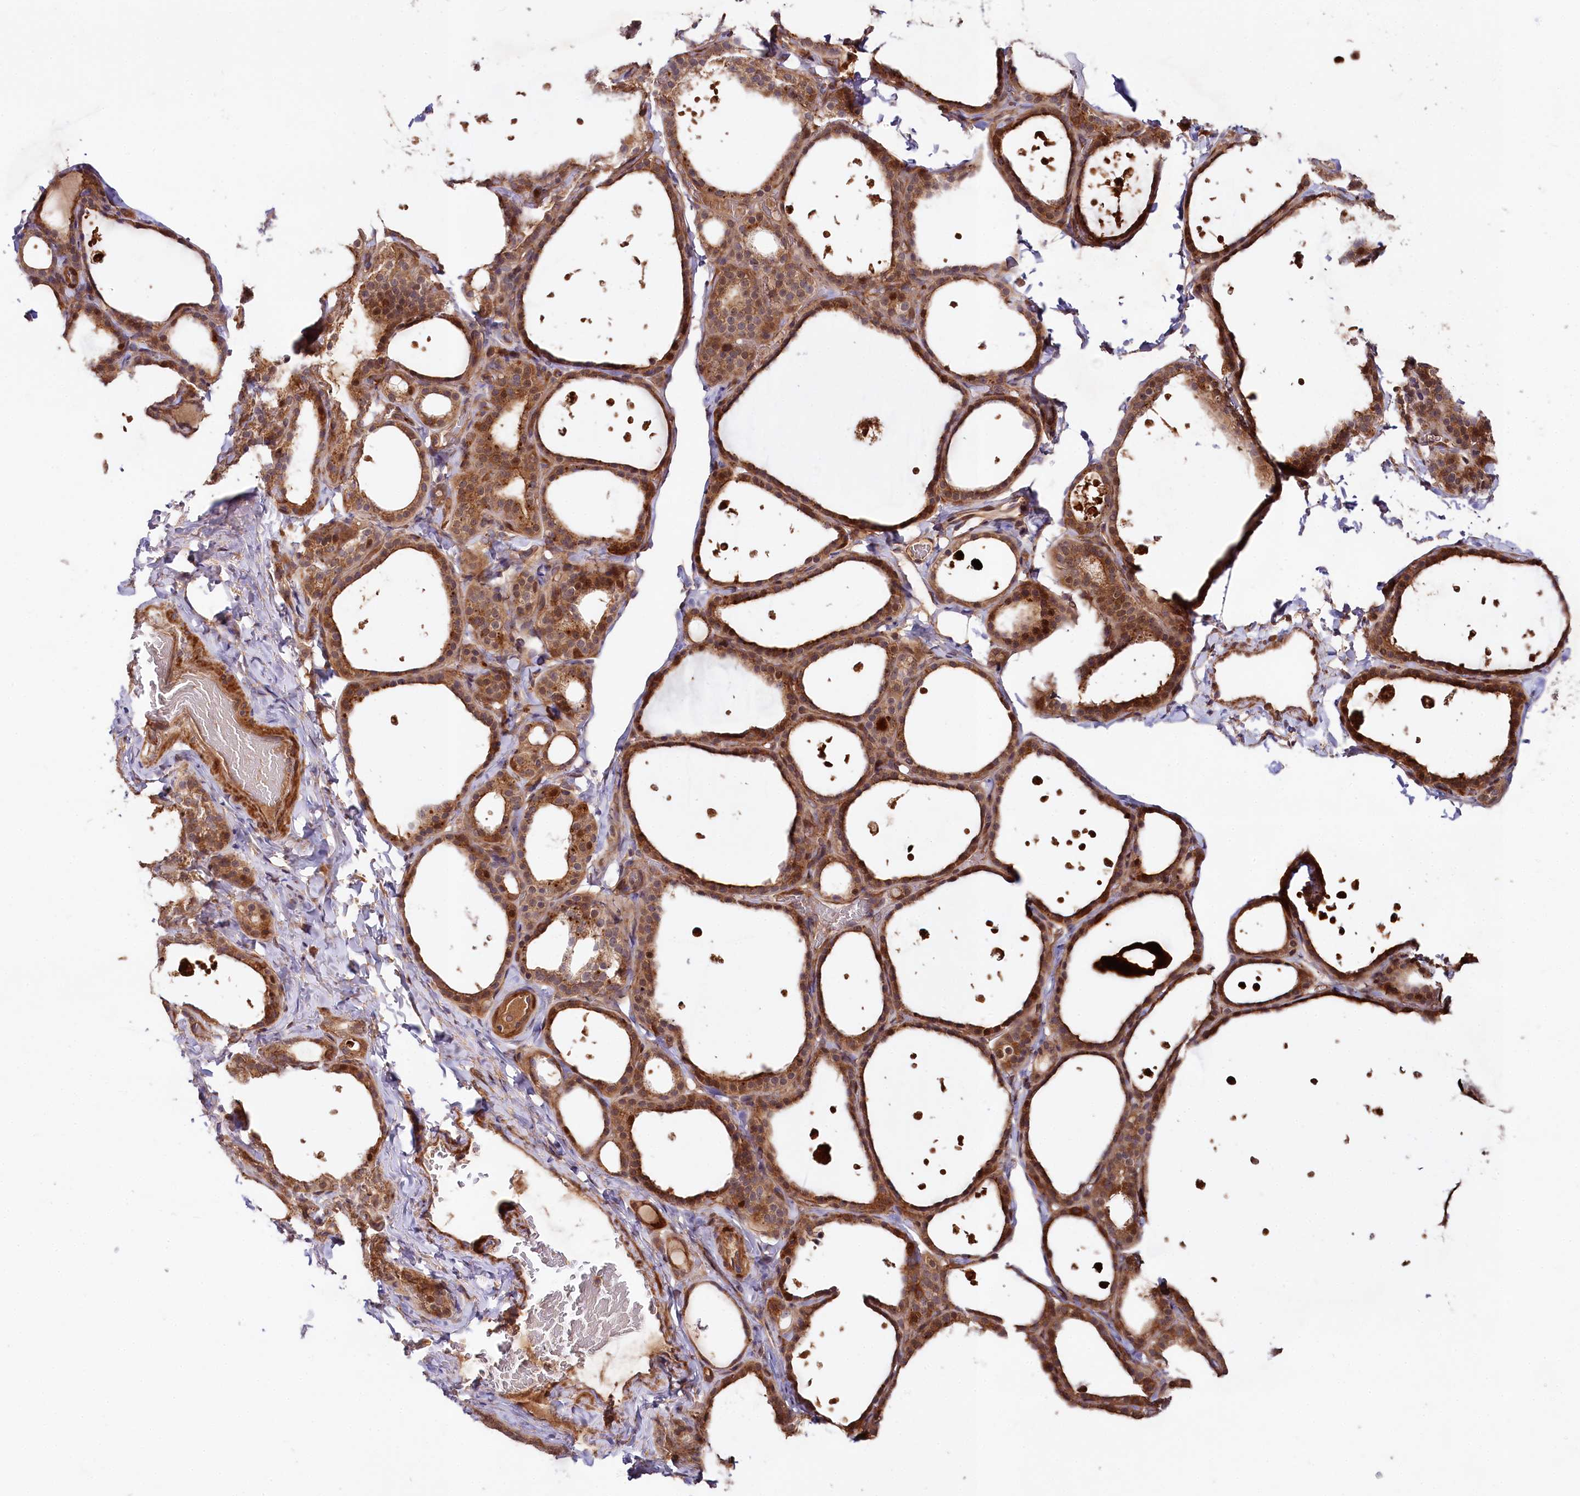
{"staining": {"intensity": "strong", "quantity": ">75%", "location": "cytoplasmic/membranous"}, "tissue": "thyroid gland", "cell_type": "Glandular cells", "image_type": "normal", "snomed": [{"axis": "morphology", "description": "Normal tissue, NOS"}, {"axis": "topography", "description": "Thyroid gland"}], "caption": "Glandular cells display high levels of strong cytoplasmic/membranous staining in approximately >75% of cells in unremarkable human thyroid gland. The staining was performed using DAB, with brown indicating positive protein expression. Nuclei are stained blue with hematoxylin.", "gene": "NEDD1", "patient": {"sex": "female", "age": 44}}